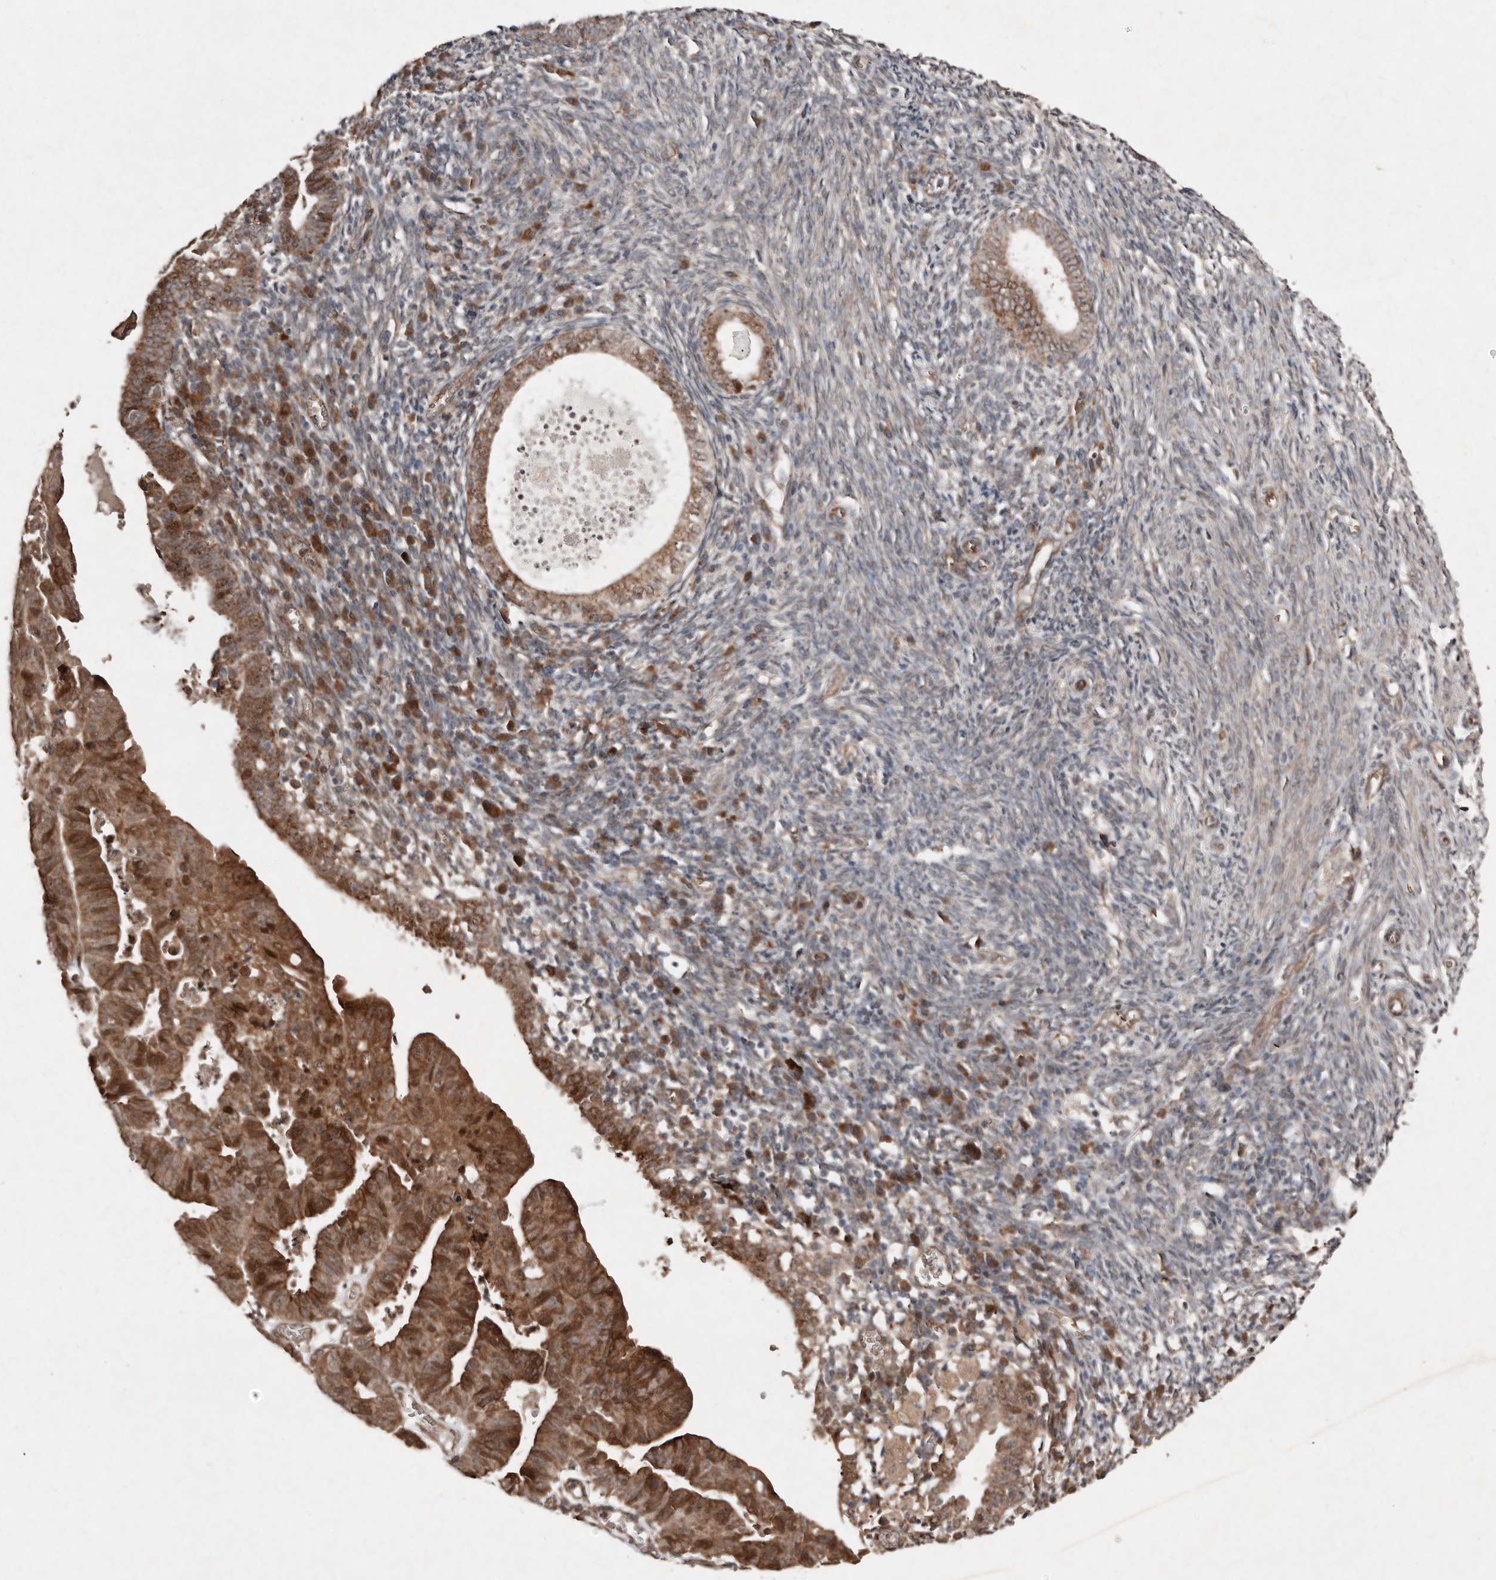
{"staining": {"intensity": "moderate", "quantity": ">75%", "location": "cytoplasmic/membranous,nuclear"}, "tissue": "endometrial cancer", "cell_type": "Tumor cells", "image_type": "cancer", "snomed": [{"axis": "morphology", "description": "Adenocarcinoma, NOS"}, {"axis": "topography", "description": "Uterus"}], "caption": "Immunohistochemistry (IHC) photomicrograph of human adenocarcinoma (endometrial) stained for a protein (brown), which displays medium levels of moderate cytoplasmic/membranous and nuclear staining in about >75% of tumor cells.", "gene": "DIP2C", "patient": {"sex": "female", "age": 77}}